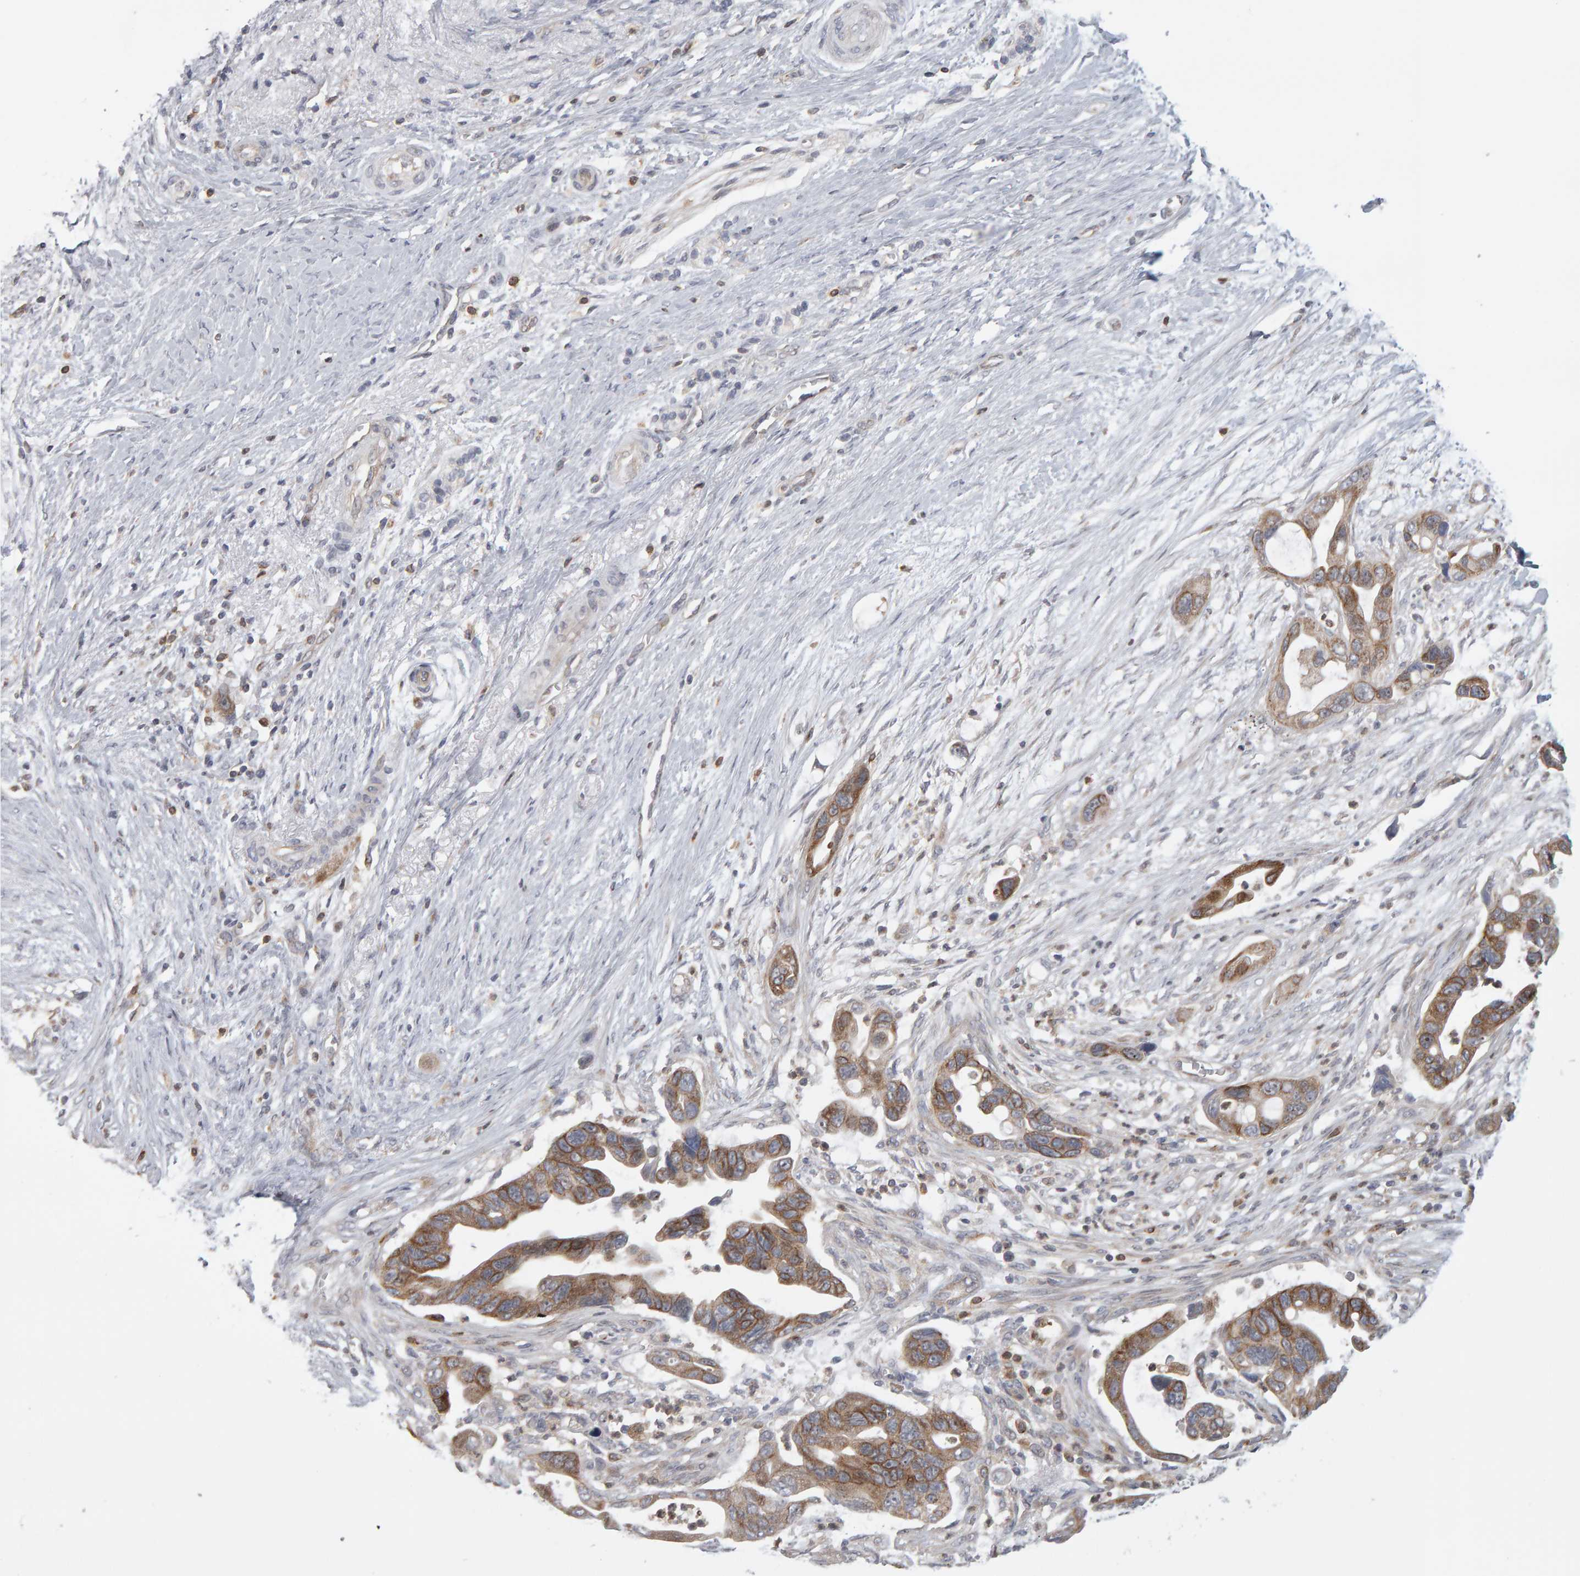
{"staining": {"intensity": "moderate", "quantity": ">75%", "location": "cytoplasmic/membranous"}, "tissue": "pancreatic cancer", "cell_type": "Tumor cells", "image_type": "cancer", "snomed": [{"axis": "morphology", "description": "Adenocarcinoma, NOS"}, {"axis": "topography", "description": "Pancreas"}], "caption": "Protein analysis of pancreatic adenocarcinoma tissue demonstrates moderate cytoplasmic/membranous staining in about >75% of tumor cells. (DAB (3,3'-diaminobenzidine) = brown stain, brightfield microscopy at high magnification).", "gene": "MSRA", "patient": {"sex": "female", "age": 72}}